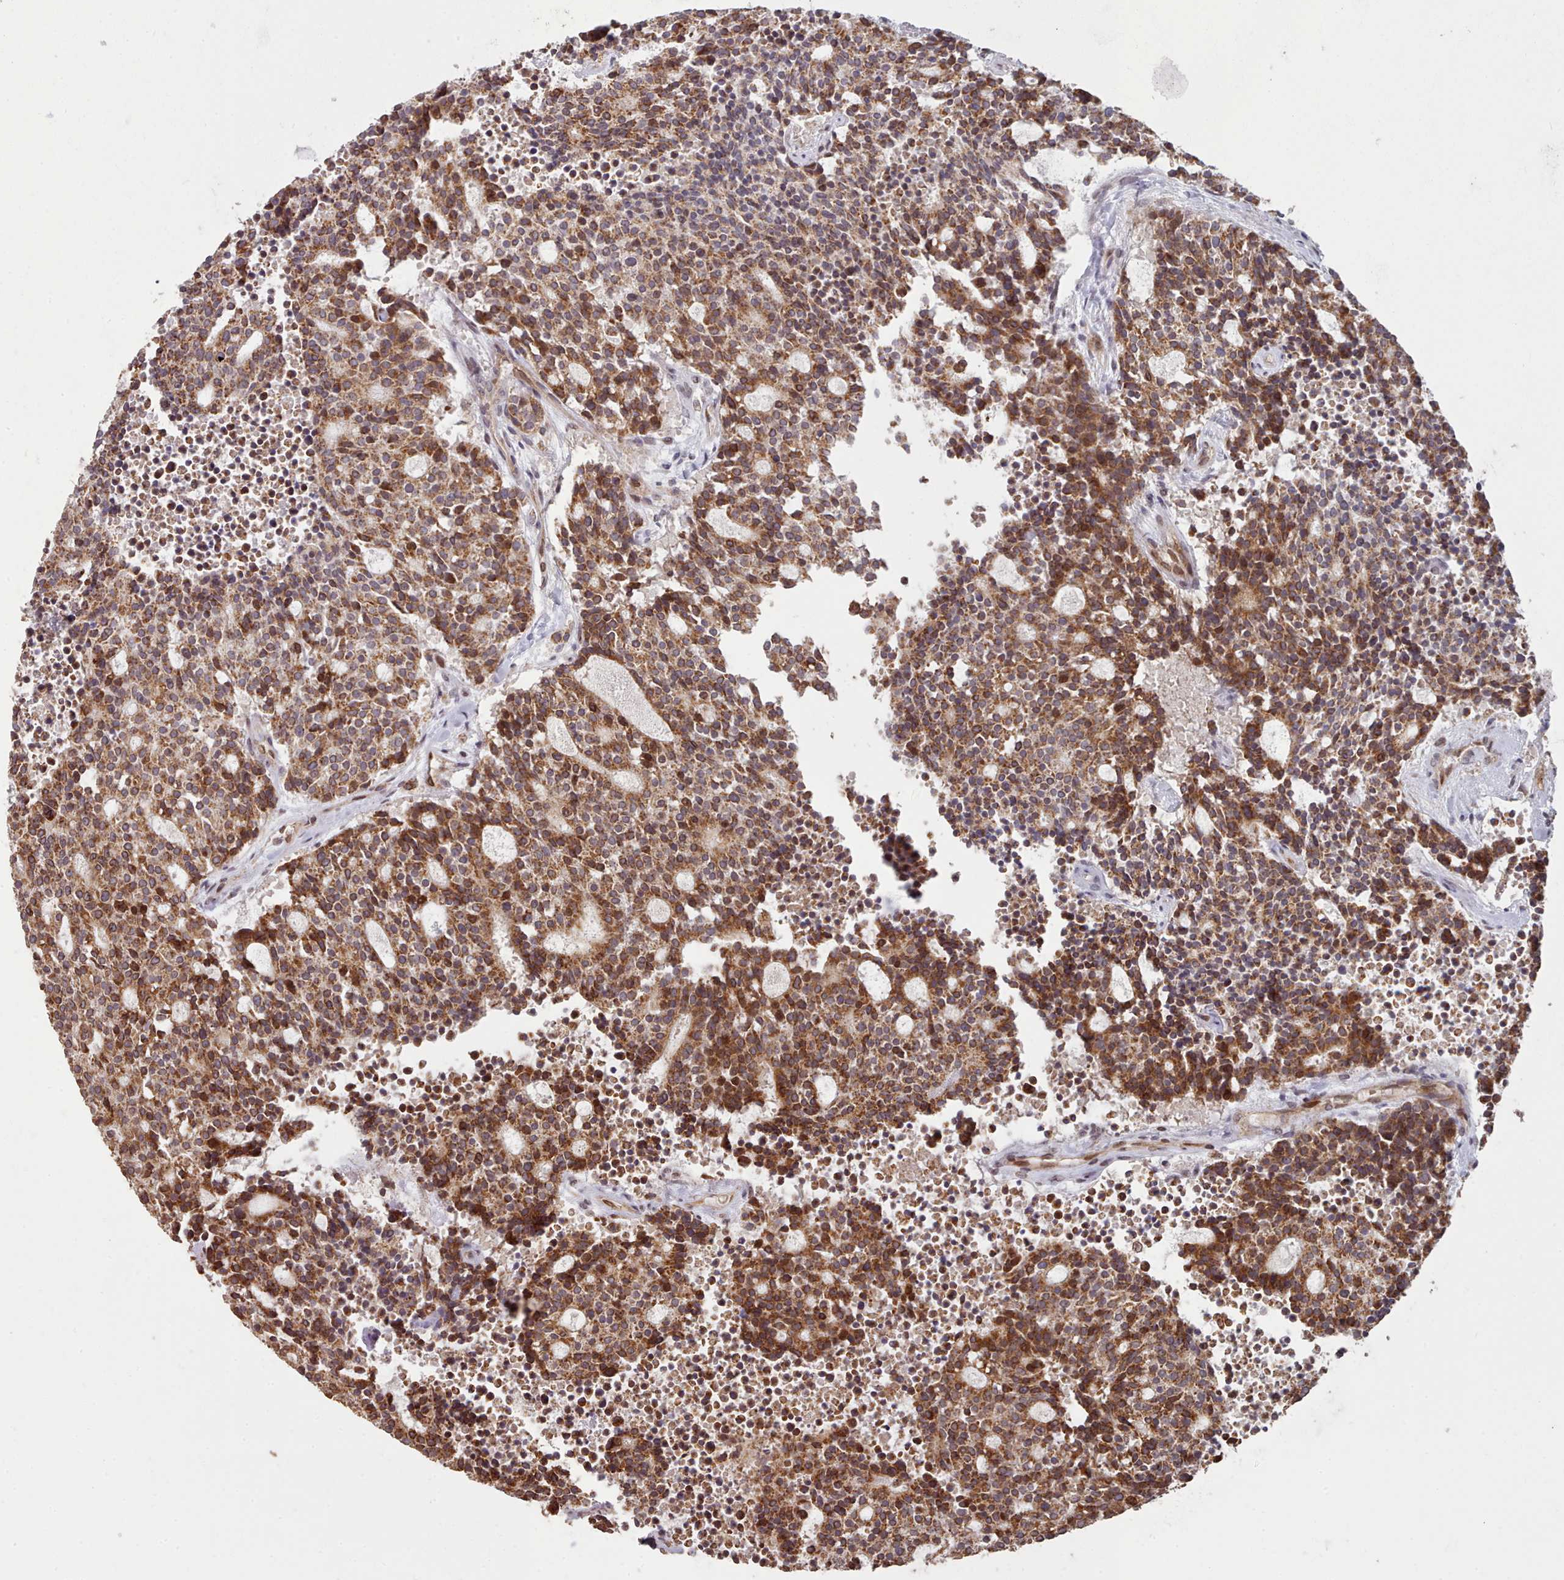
{"staining": {"intensity": "moderate", "quantity": ">75%", "location": "cytoplasmic/membranous"}, "tissue": "carcinoid", "cell_type": "Tumor cells", "image_type": "cancer", "snomed": [{"axis": "morphology", "description": "Carcinoid, malignant, NOS"}, {"axis": "topography", "description": "Pancreas"}], "caption": "Human carcinoid (malignant) stained for a protein (brown) shows moderate cytoplasmic/membranous positive staining in about >75% of tumor cells.", "gene": "TOR1AIP1", "patient": {"sex": "female", "age": 54}}